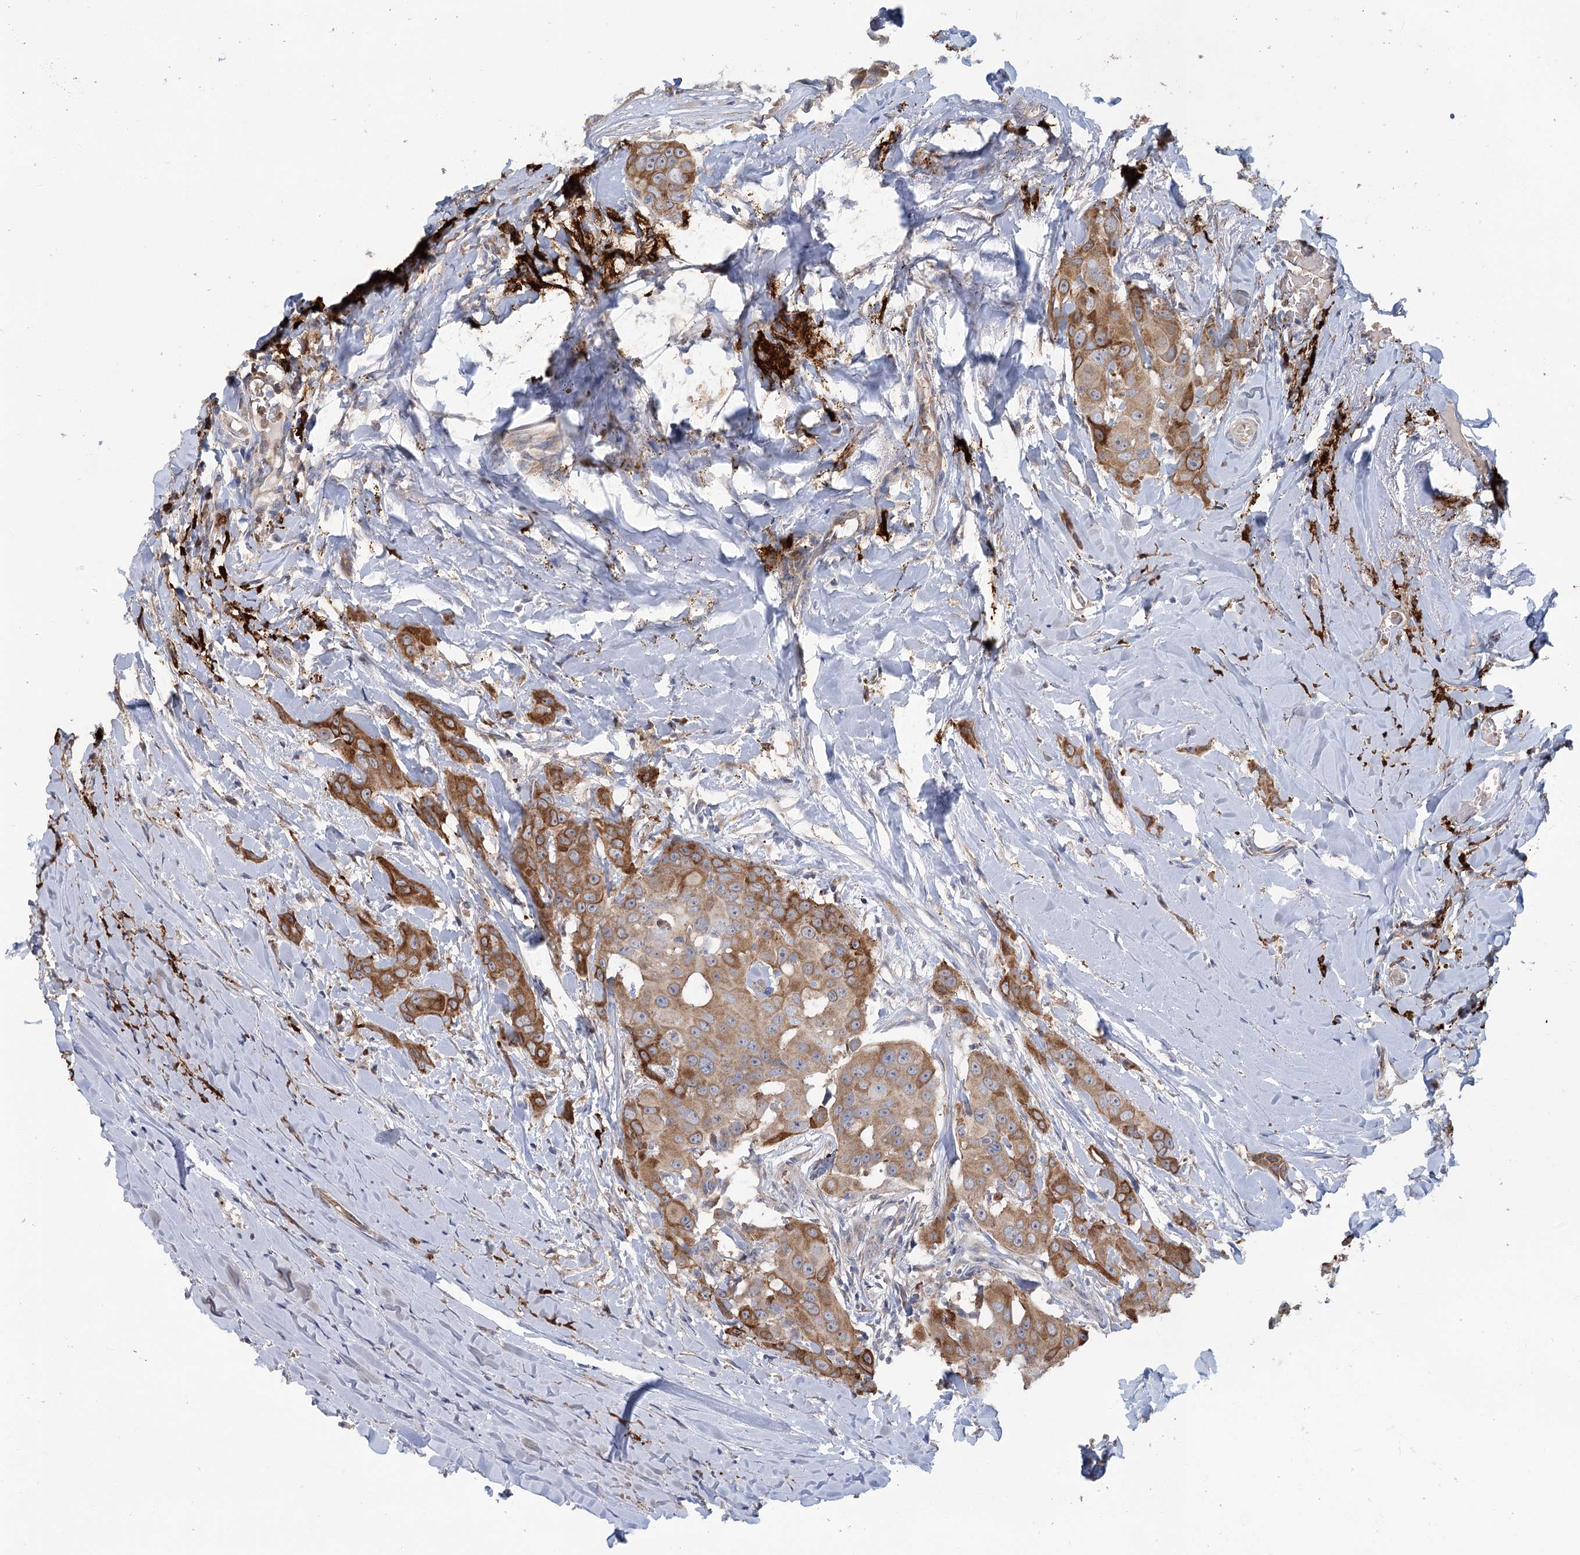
{"staining": {"intensity": "moderate", "quantity": ">75%", "location": "cytoplasmic/membranous"}, "tissue": "head and neck cancer", "cell_type": "Tumor cells", "image_type": "cancer", "snomed": [{"axis": "morphology", "description": "Adenocarcinoma, NOS"}, {"axis": "morphology", "description": "Adenocarcinoma, metastatic, NOS"}, {"axis": "topography", "description": "Head-Neck"}], "caption": "Immunohistochemistry staining of head and neck adenocarcinoma, which demonstrates medium levels of moderate cytoplasmic/membranous expression in approximately >75% of tumor cells indicating moderate cytoplasmic/membranous protein expression. The staining was performed using DAB (brown) for protein detection and nuclei were counterstained in hematoxylin (blue).", "gene": "CIB4", "patient": {"sex": "male", "age": 75}}